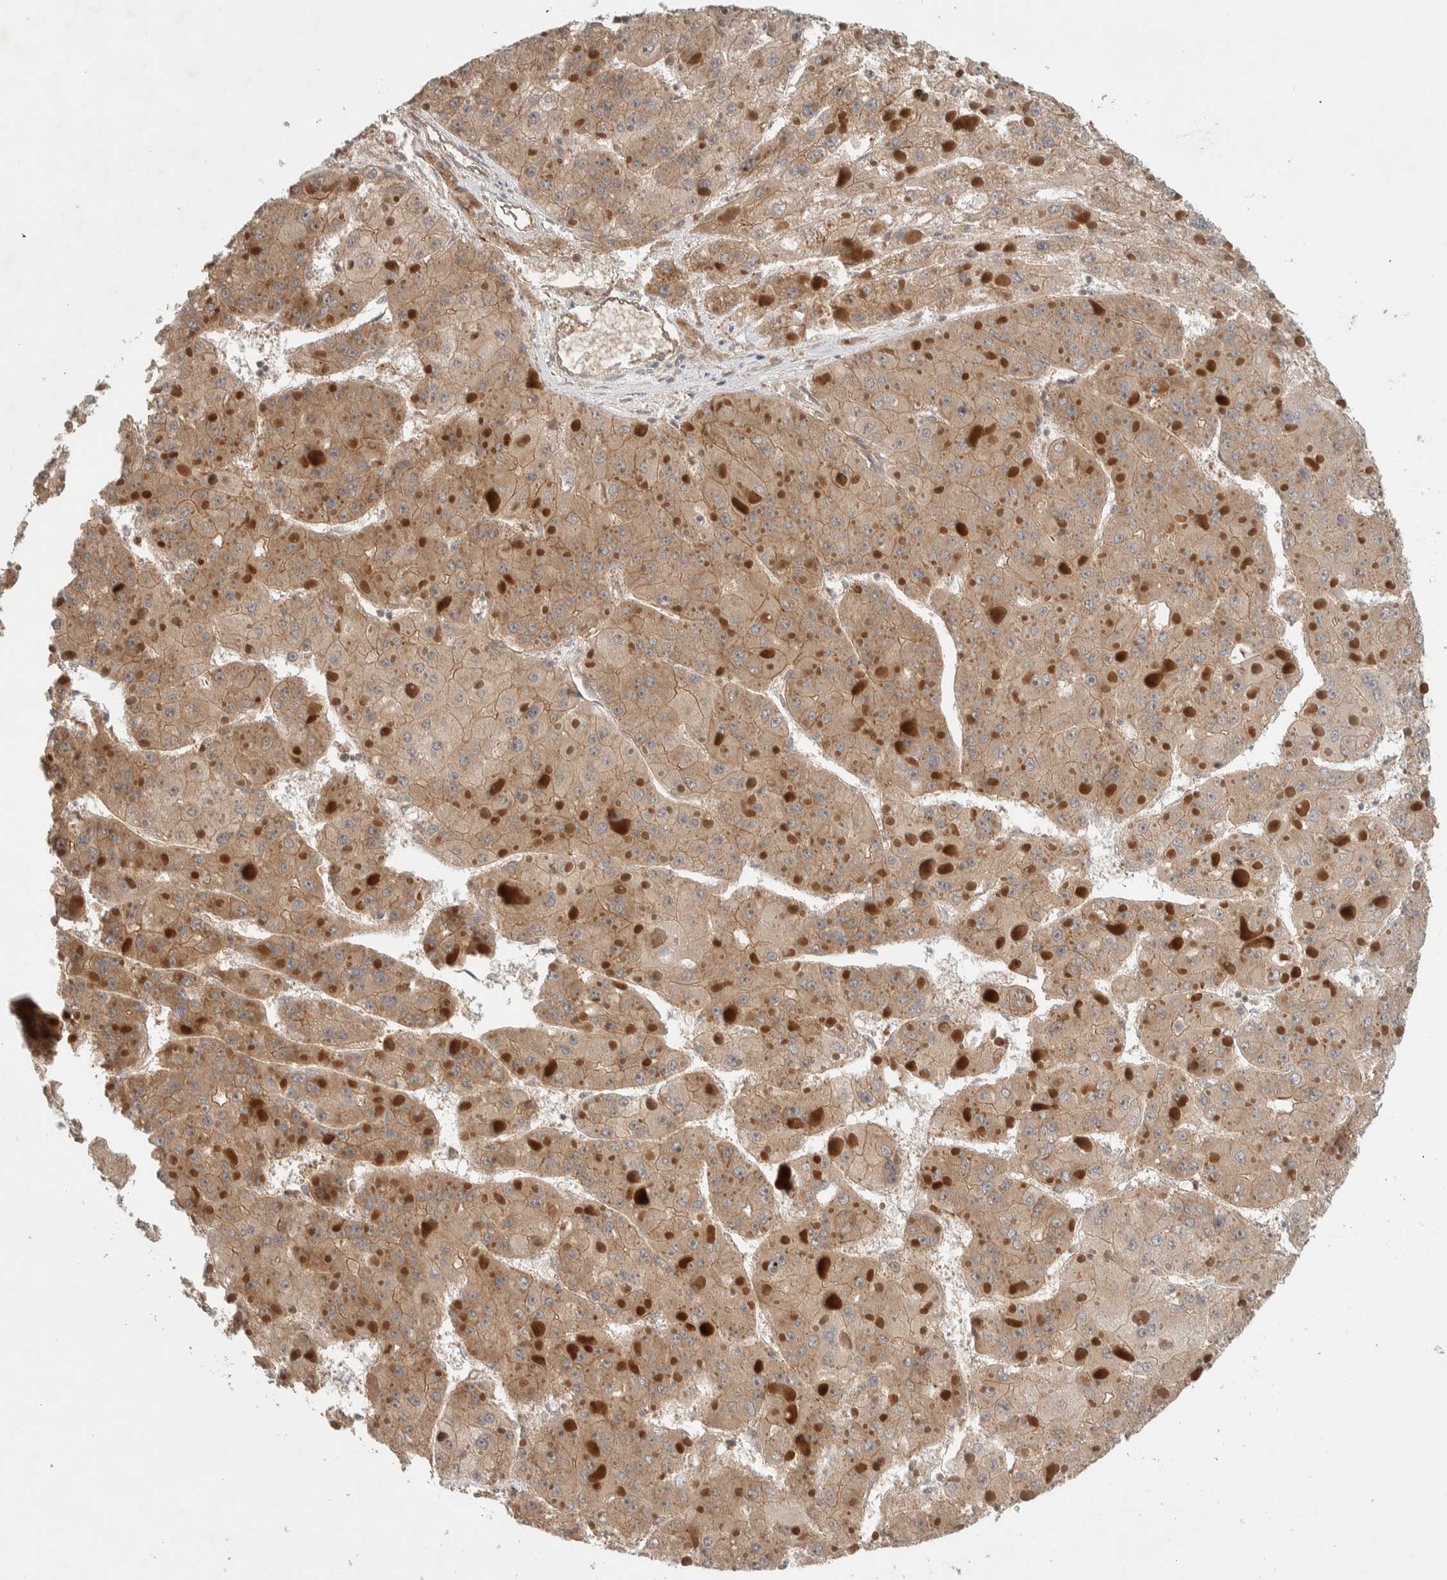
{"staining": {"intensity": "moderate", "quantity": "25%-75%", "location": "cytoplasmic/membranous"}, "tissue": "liver cancer", "cell_type": "Tumor cells", "image_type": "cancer", "snomed": [{"axis": "morphology", "description": "Carcinoma, Hepatocellular, NOS"}, {"axis": "topography", "description": "Liver"}], "caption": "Immunohistochemistry image of human hepatocellular carcinoma (liver) stained for a protein (brown), which demonstrates medium levels of moderate cytoplasmic/membranous expression in approximately 25%-75% of tumor cells.", "gene": "DEPTOR", "patient": {"sex": "female", "age": 73}}